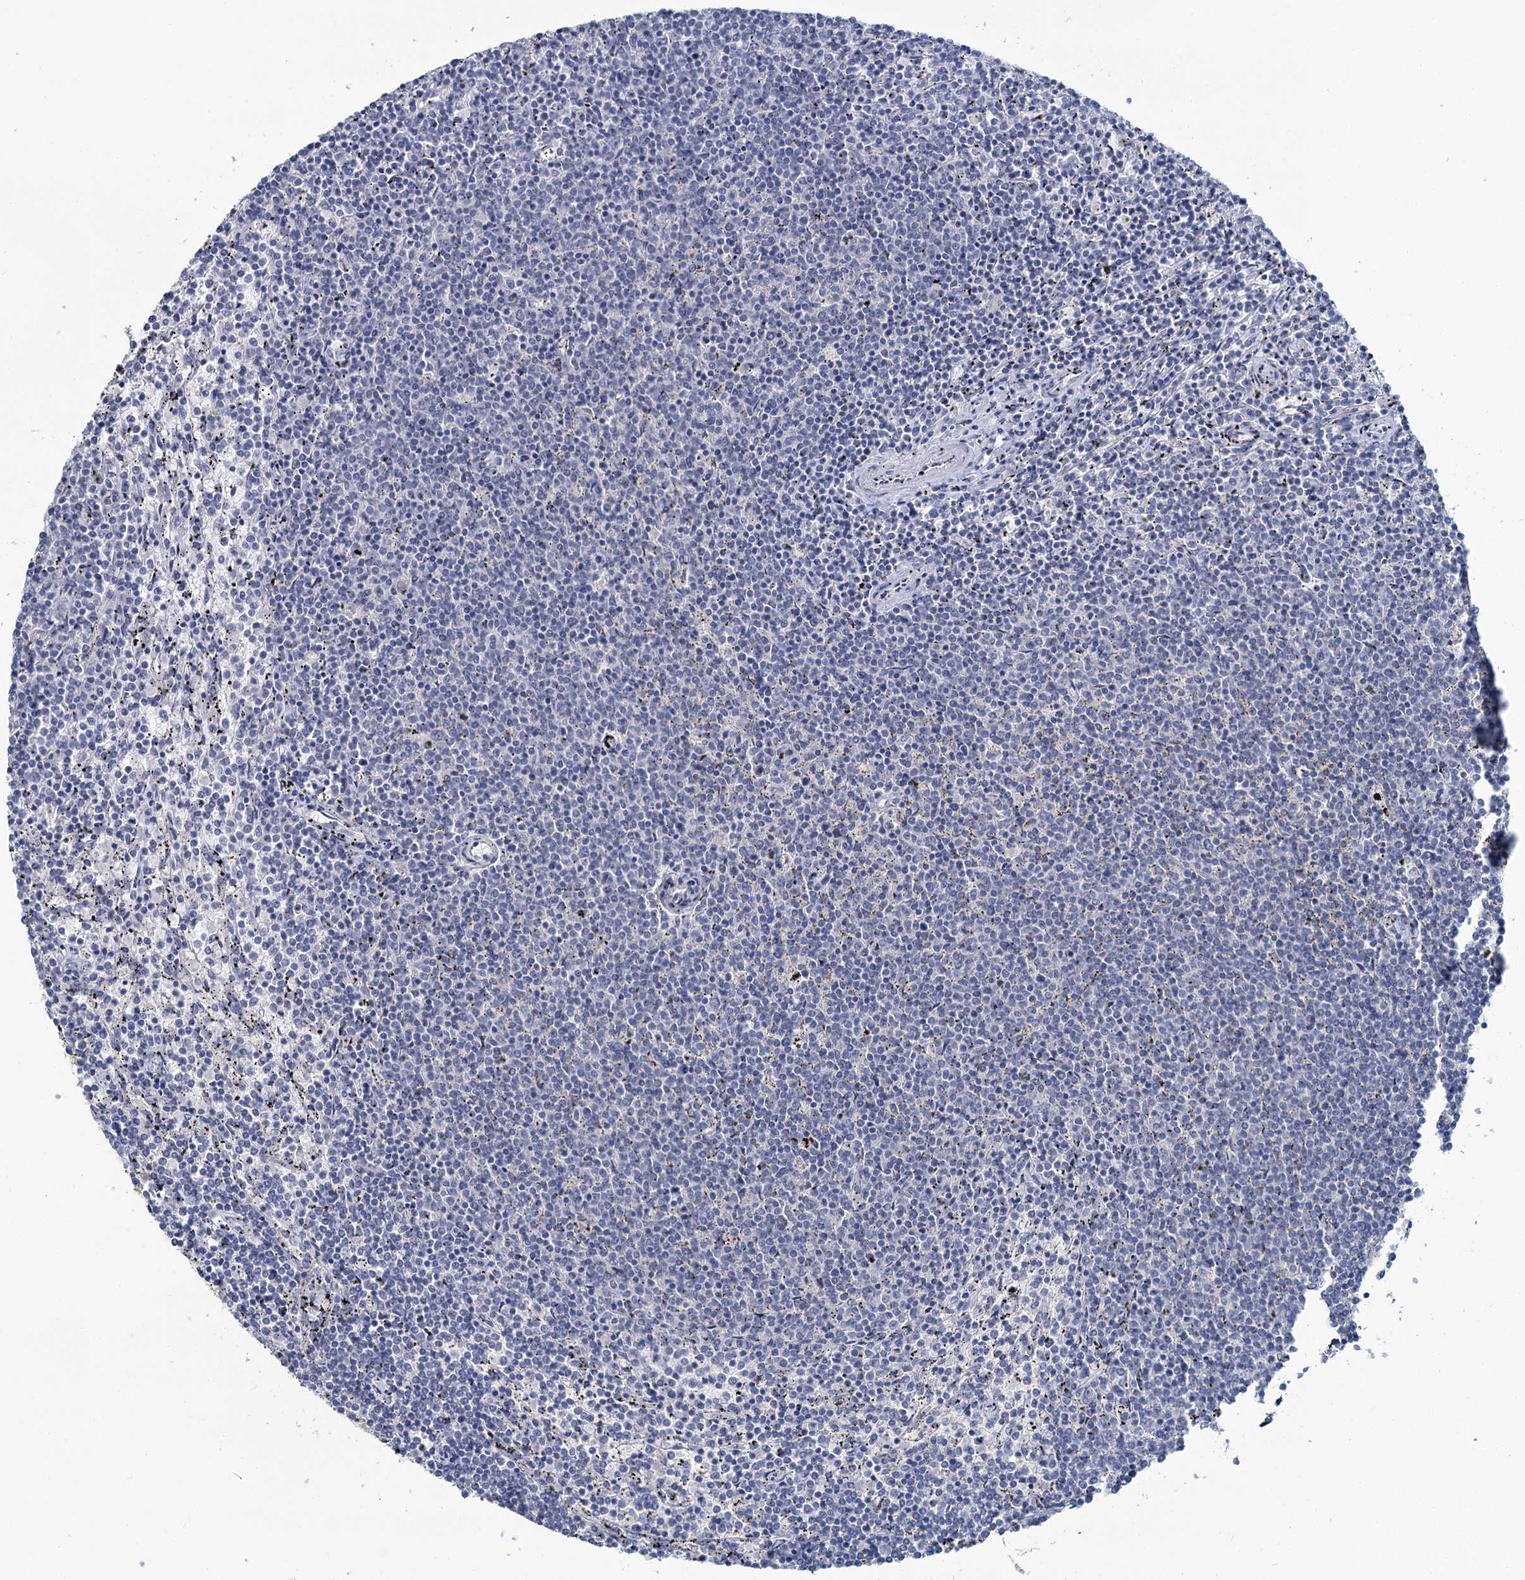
{"staining": {"intensity": "negative", "quantity": "none", "location": "none"}, "tissue": "lymphoma", "cell_type": "Tumor cells", "image_type": "cancer", "snomed": [{"axis": "morphology", "description": "Malignant lymphoma, non-Hodgkin's type, Low grade"}, {"axis": "topography", "description": "Spleen"}], "caption": "Image shows no protein expression in tumor cells of low-grade malignant lymphoma, non-Hodgkin's type tissue.", "gene": "CHGA", "patient": {"sex": "female", "age": 50}}